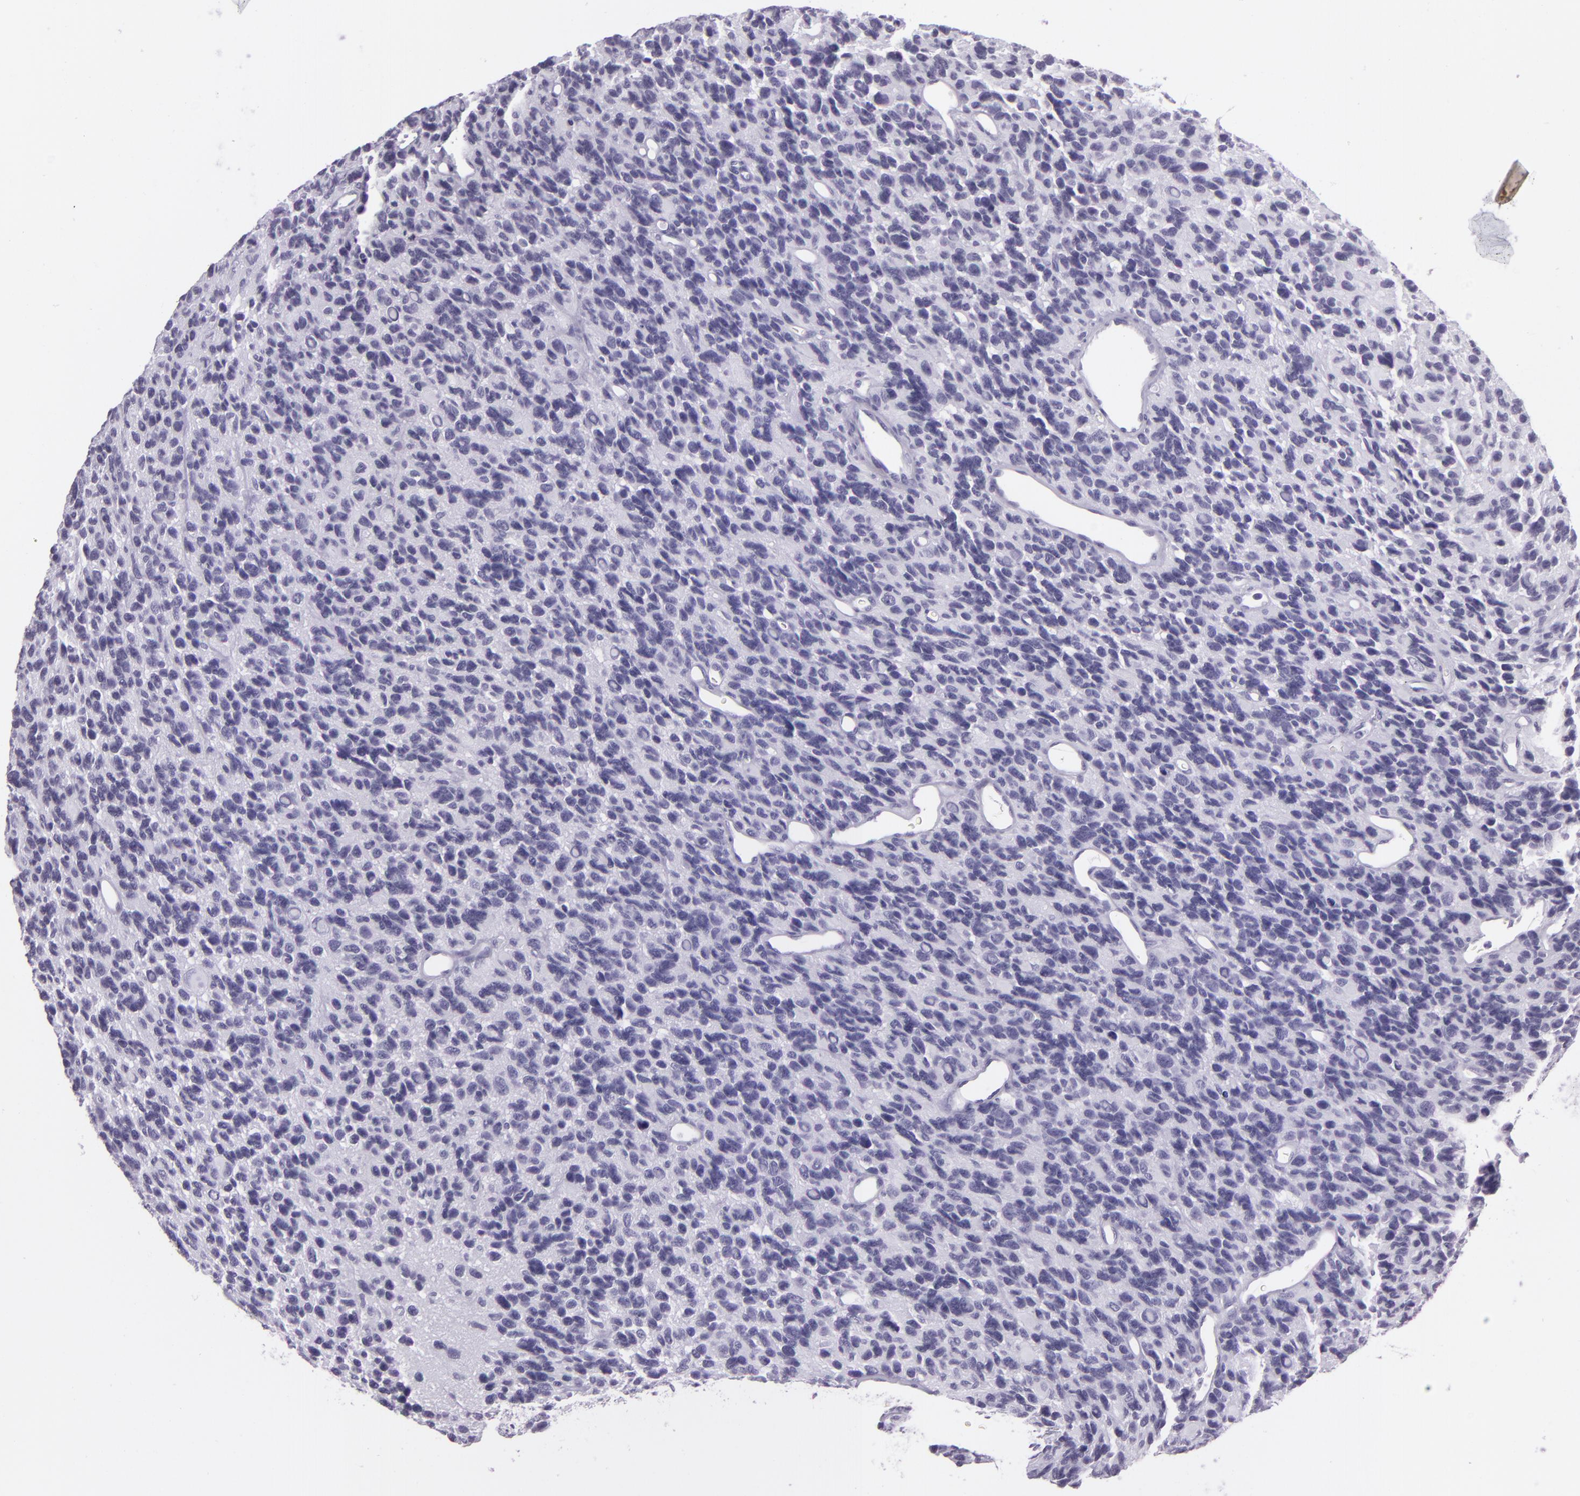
{"staining": {"intensity": "negative", "quantity": "none", "location": "none"}, "tissue": "glioma", "cell_type": "Tumor cells", "image_type": "cancer", "snomed": [{"axis": "morphology", "description": "Glioma, malignant, High grade"}, {"axis": "topography", "description": "Brain"}], "caption": "Immunohistochemistry photomicrograph of neoplastic tissue: human glioma stained with DAB shows no significant protein expression in tumor cells. The staining was performed using DAB (3,3'-diaminobenzidine) to visualize the protein expression in brown, while the nuclei were stained in blue with hematoxylin (Magnification: 20x).", "gene": "MUC6", "patient": {"sex": "male", "age": 77}}